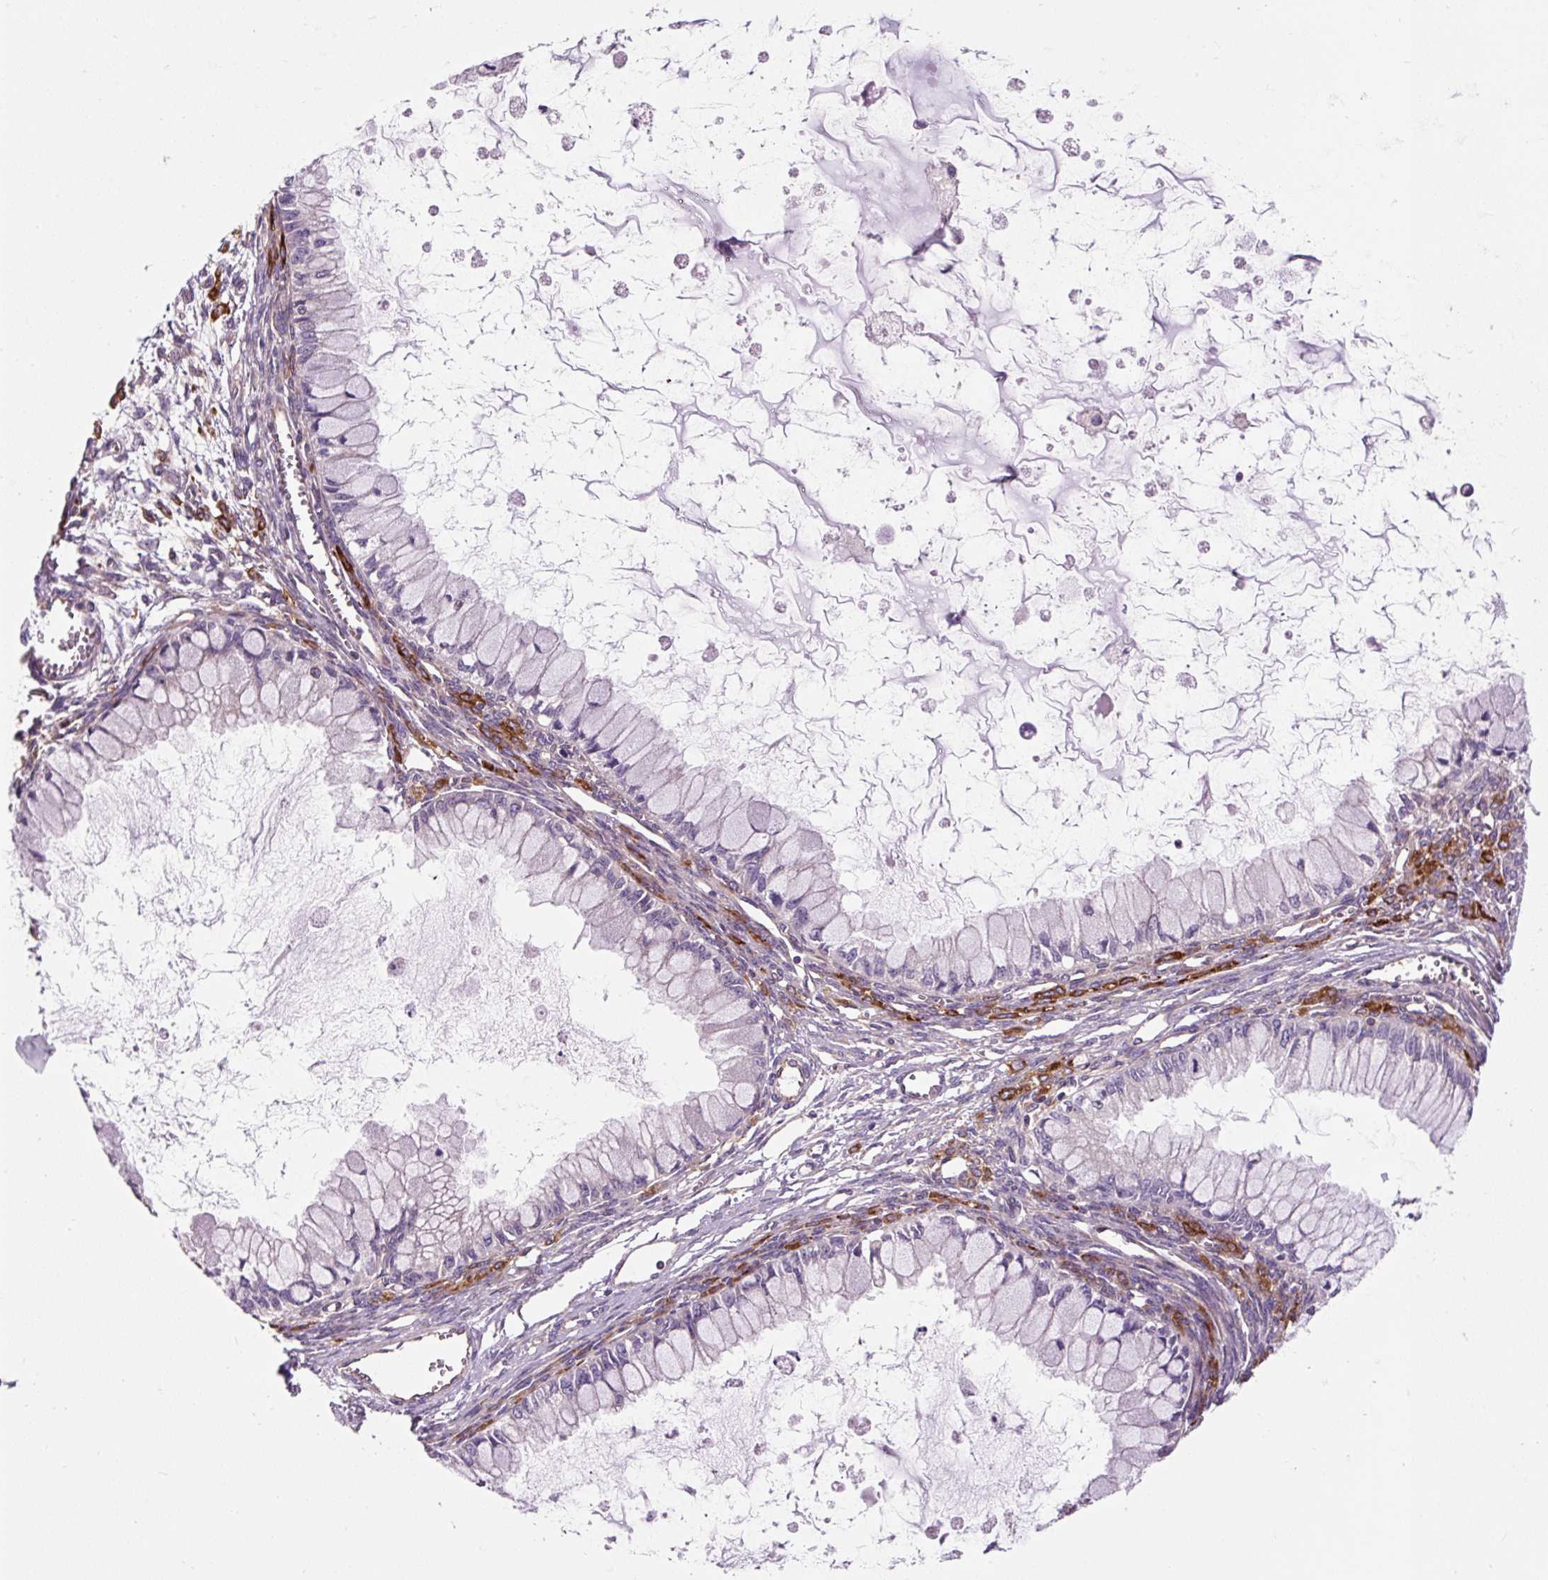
{"staining": {"intensity": "negative", "quantity": "none", "location": "none"}, "tissue": "ovarian cancer", "cell_type": "Tumor cells", "image_type": "cancer", "snomed": [{"axis": "morphology", "description": "Cystadenocarcinoma, mucinous, NOS"}, {"axis": "topography", "description": "Ovary"}], "caption": "Ovarian cancer (mucinous cystadenocarcinoma) stained for a protein using immunohistochemistry (IHC) displays no staining tumor cells.", "gene": "PCDHGB3", "patient": {"sex": "female", "age": 34}}